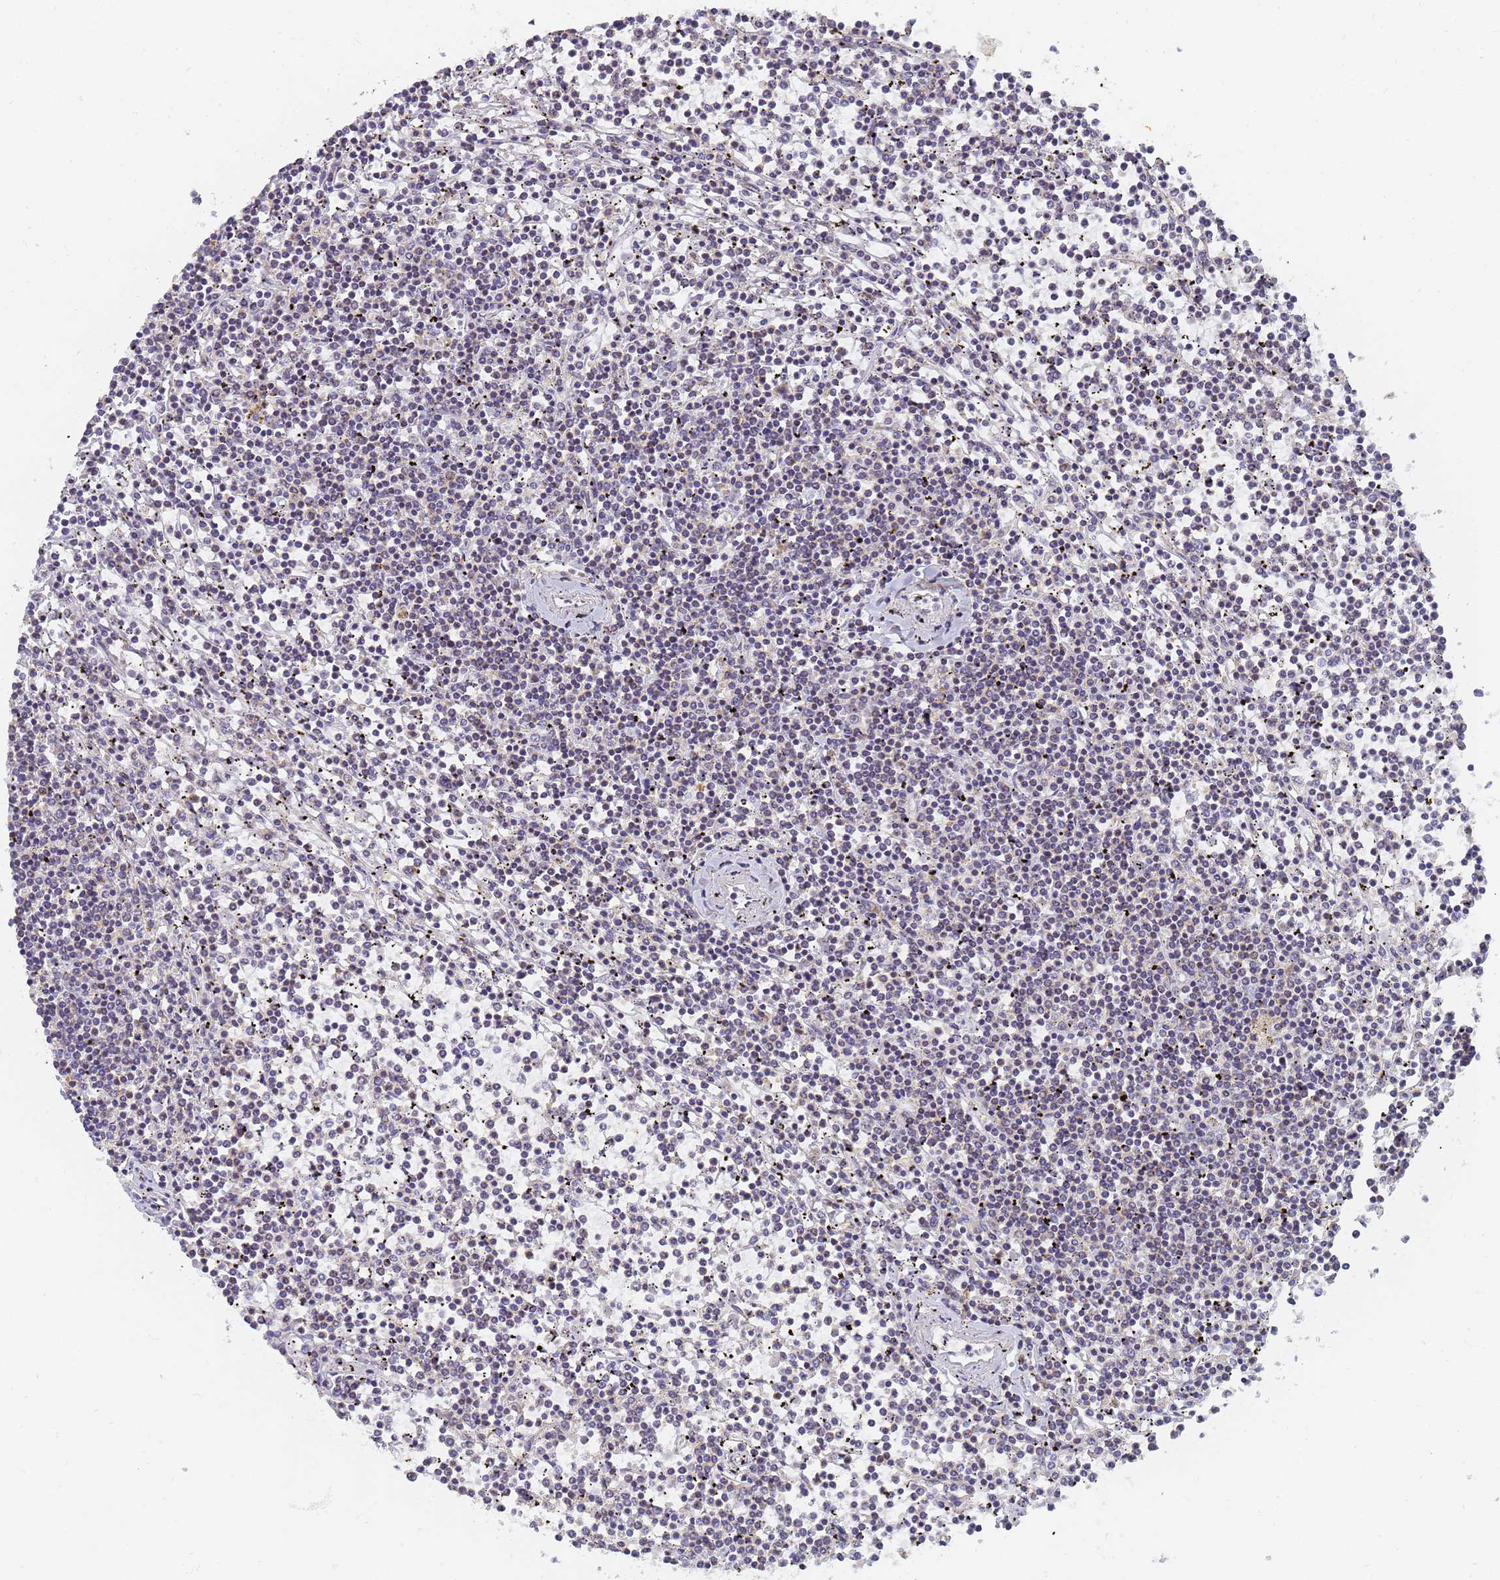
{"staining": {"intensity": "negative", "quantity": "none", "location": "none"}, "tissue": "lymphoma", "cell_type": "Tumor cells", "image_type": "cancer", "snomed": [{"axis": "morphology", "description": "Malignant lymphoma, non-Hodgkin's type, Low grade"}, {"axis": "topography", "description": "Spleen"}], "caption": "Tumor cells are negative for protein expression in human low-grade malignant lymphoma, non-Hodgkin's type. The staining was performed using DAB to visualize the protein expression in brown, while the nuclei were stained in blue with hematoxylin (Magnification: 20x).", "gene": "UTP23", "patient": {"sex": "female", "age": 19}}